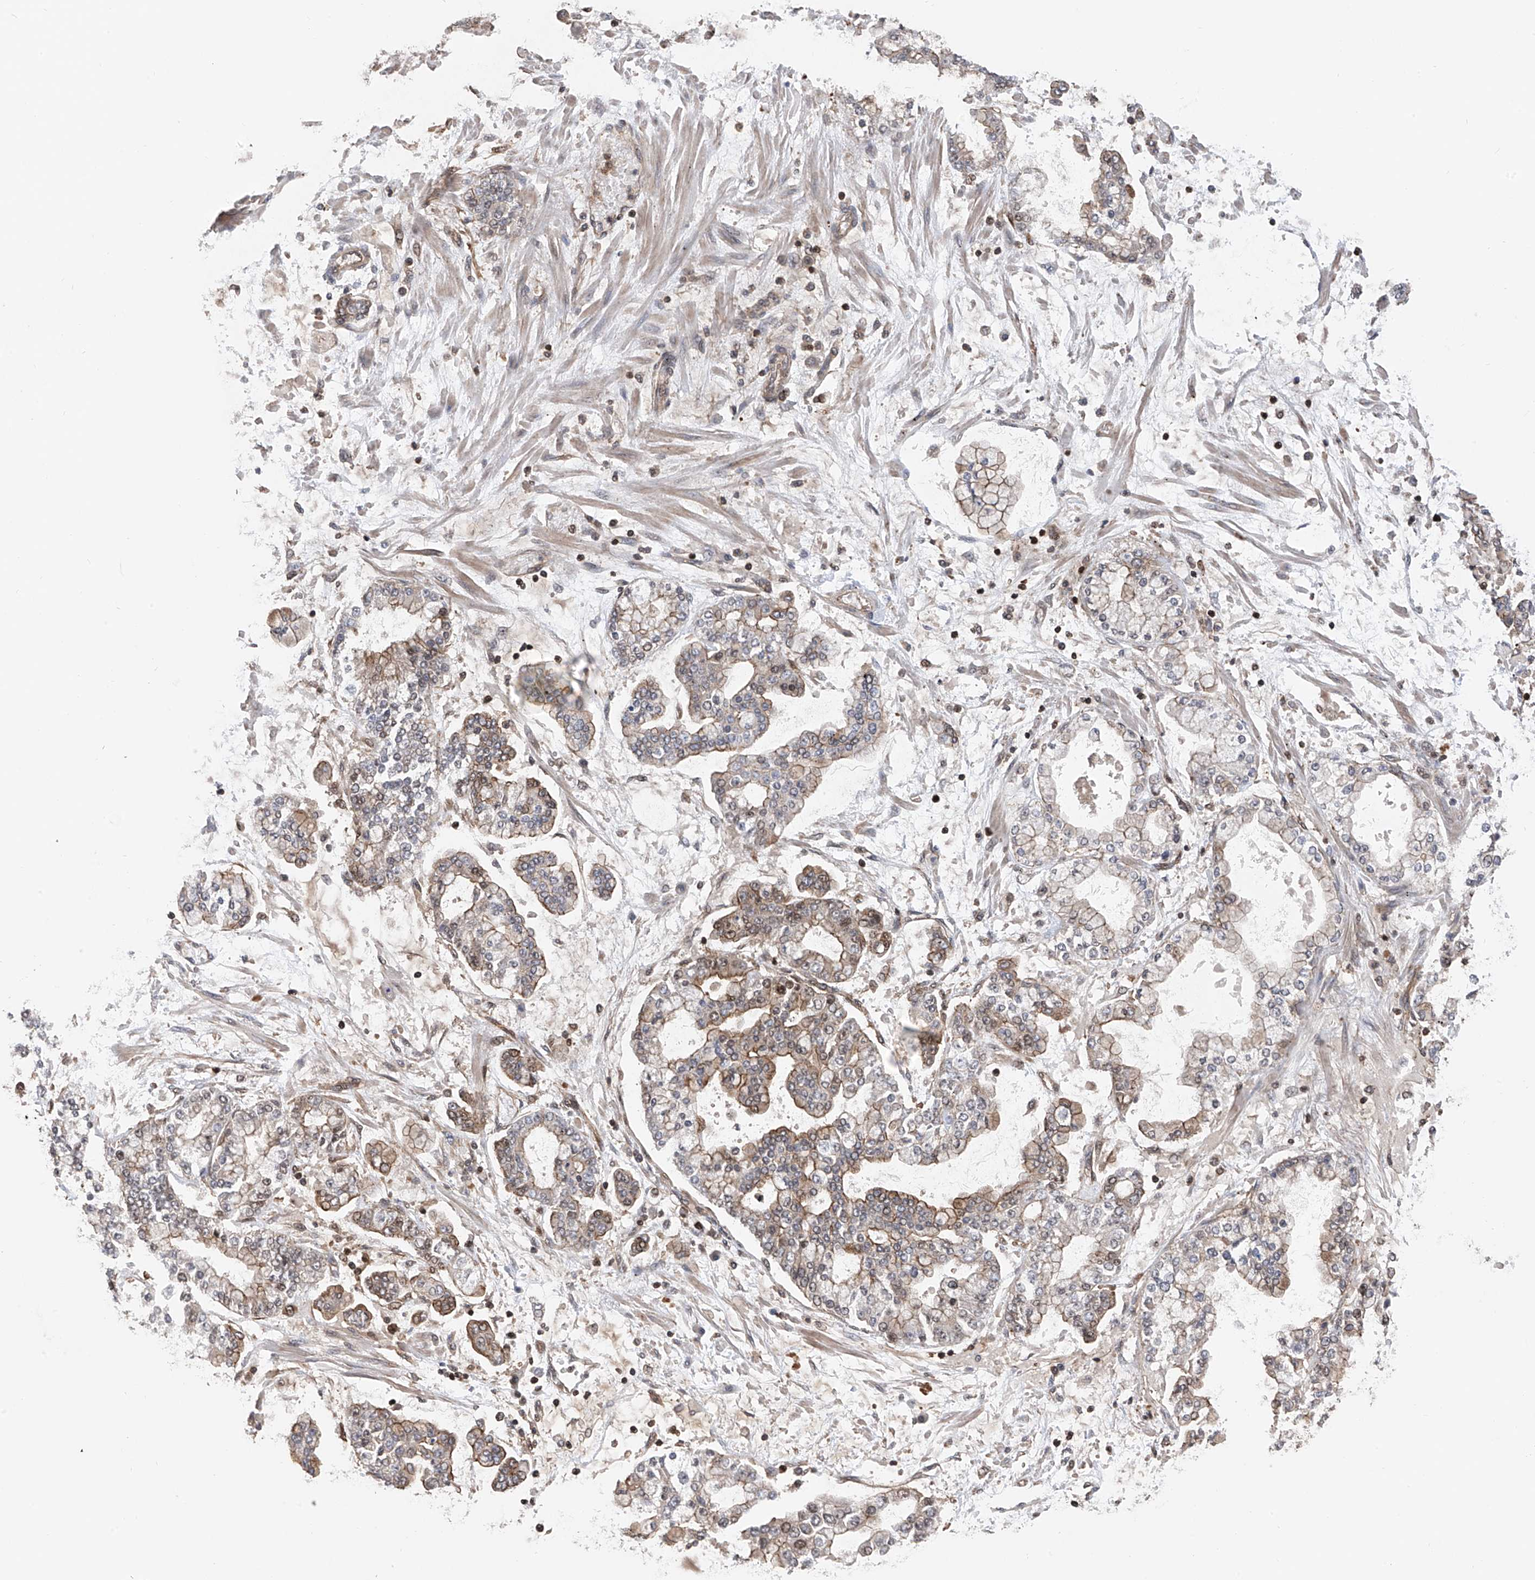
{"staining": {"intensity": "weak", "quantity": "25%-75%", "location": "cytoplasmic/membranous"}, "tissue": "stomach cancer", "cell_type": "Tumor cells", "image_type": "cancer", "snomed": [{"axis": "morphology", "description": "Normal tissue, NOS"}, {"axis": "morphology", "description": "Adenocarcinoma, NOS"}, {"axis": "topography", "description": "Stomach, upper"}, {"axis": "topography", "description": "Stomach"}], "caption": "Protein analysis of stomach adenocarcinoma tissue reveals weak cytoplasmic/membranous staining in approximately 25%-75% of tumor cells.", "gene": "DNAJC9", "patient": {"sex": "male", "age": 76}}